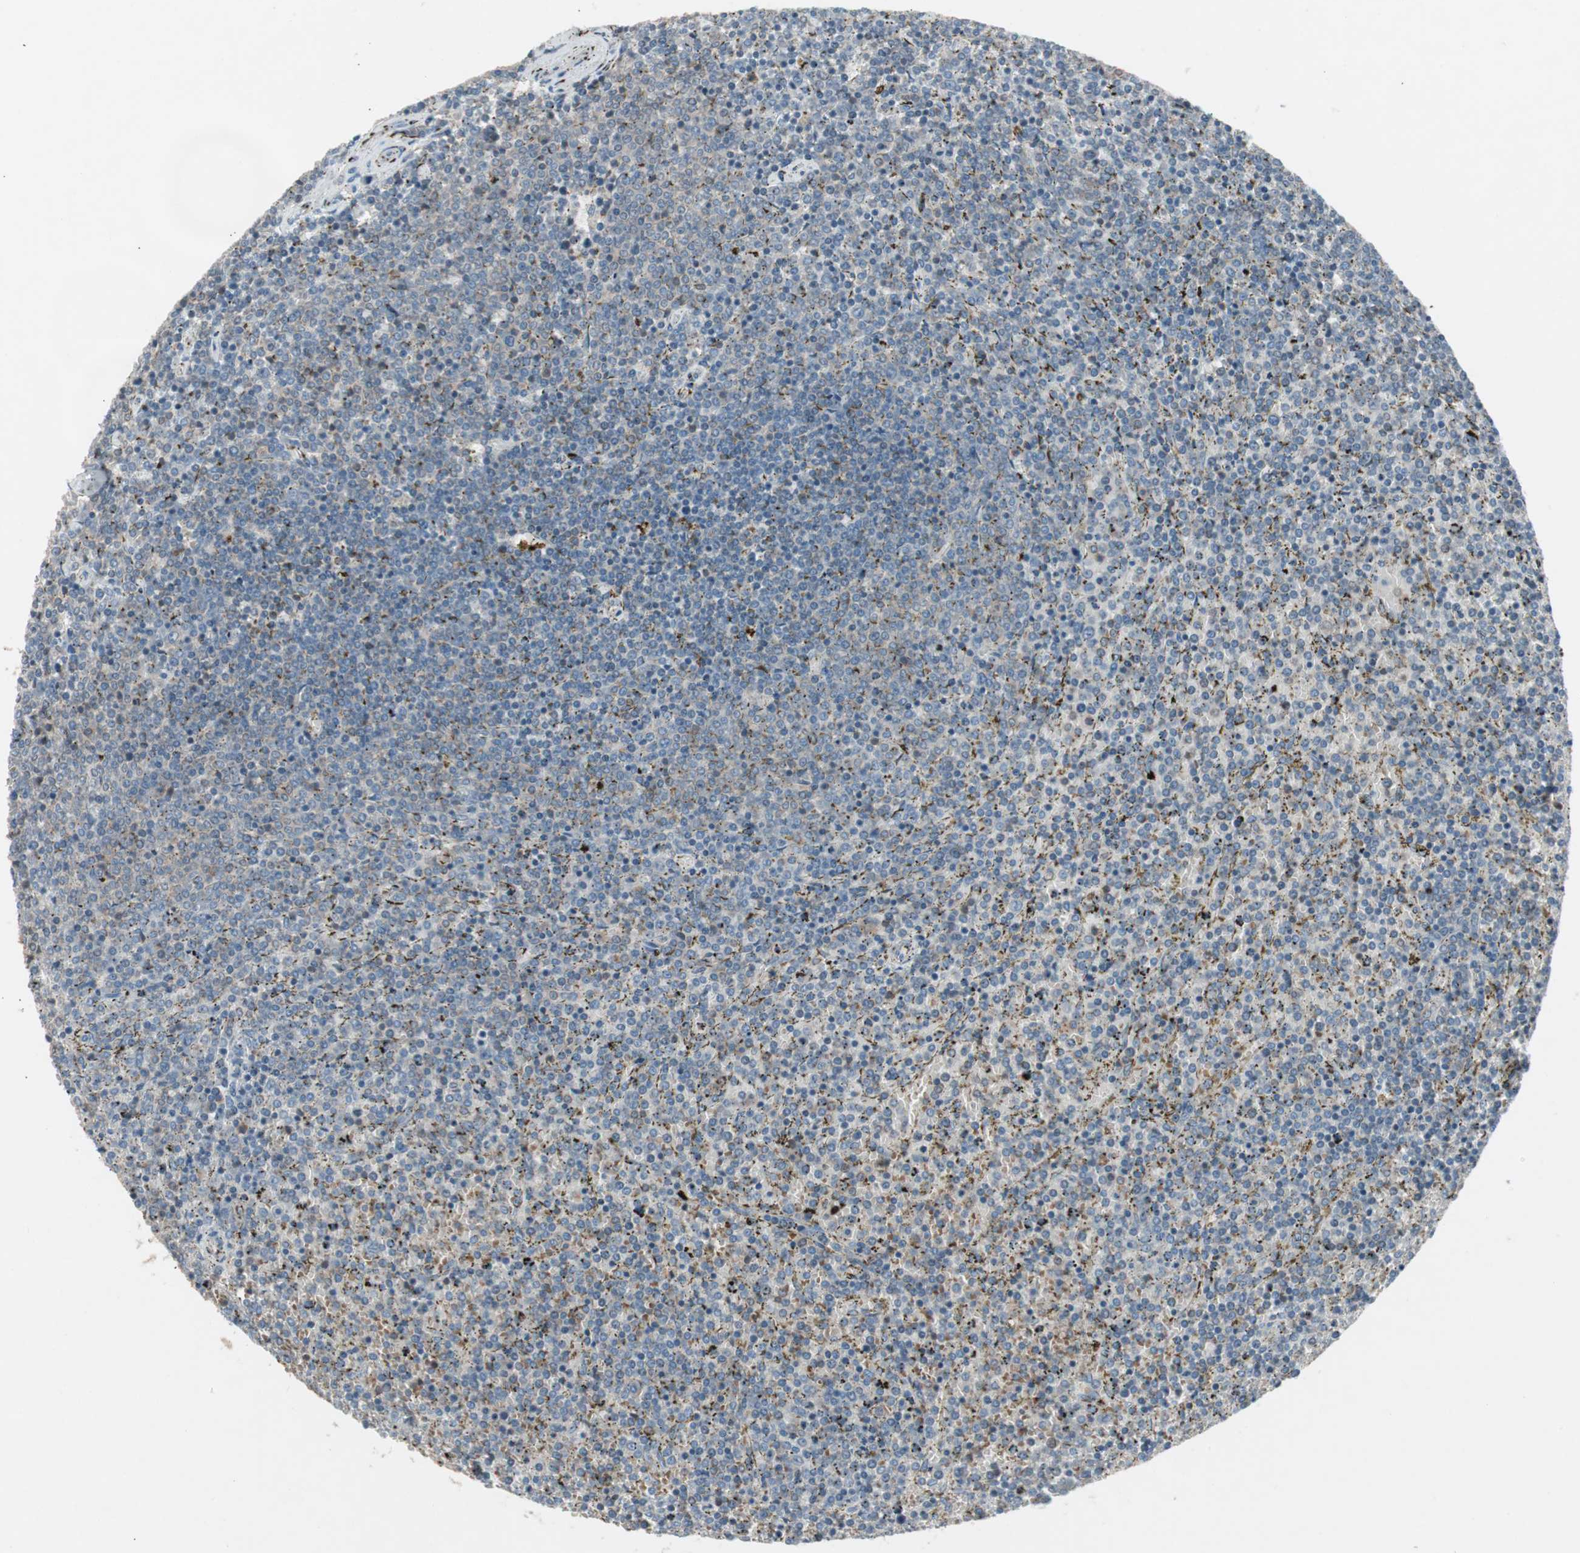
{"staining": {"intensity": "weak", "quantity": "<25%", "location": "cytoplasmic/membranous"}, "tissue": "lymphoma", "cell_type": "Tumor cells", "image_type": "cancer", "snomed": [{"axis": "morphology", "description": "Malignant lymphoma, non-Hodgkin's type, Low grade"}, {"axis": "topography", "description": "Spleen"}], "caption": "Immunohistochemical staining of human lymphoma displays no significant positivity in tumor cells.", "gene": "PANK2", "patient": {"sex": "female", "age": 77}}